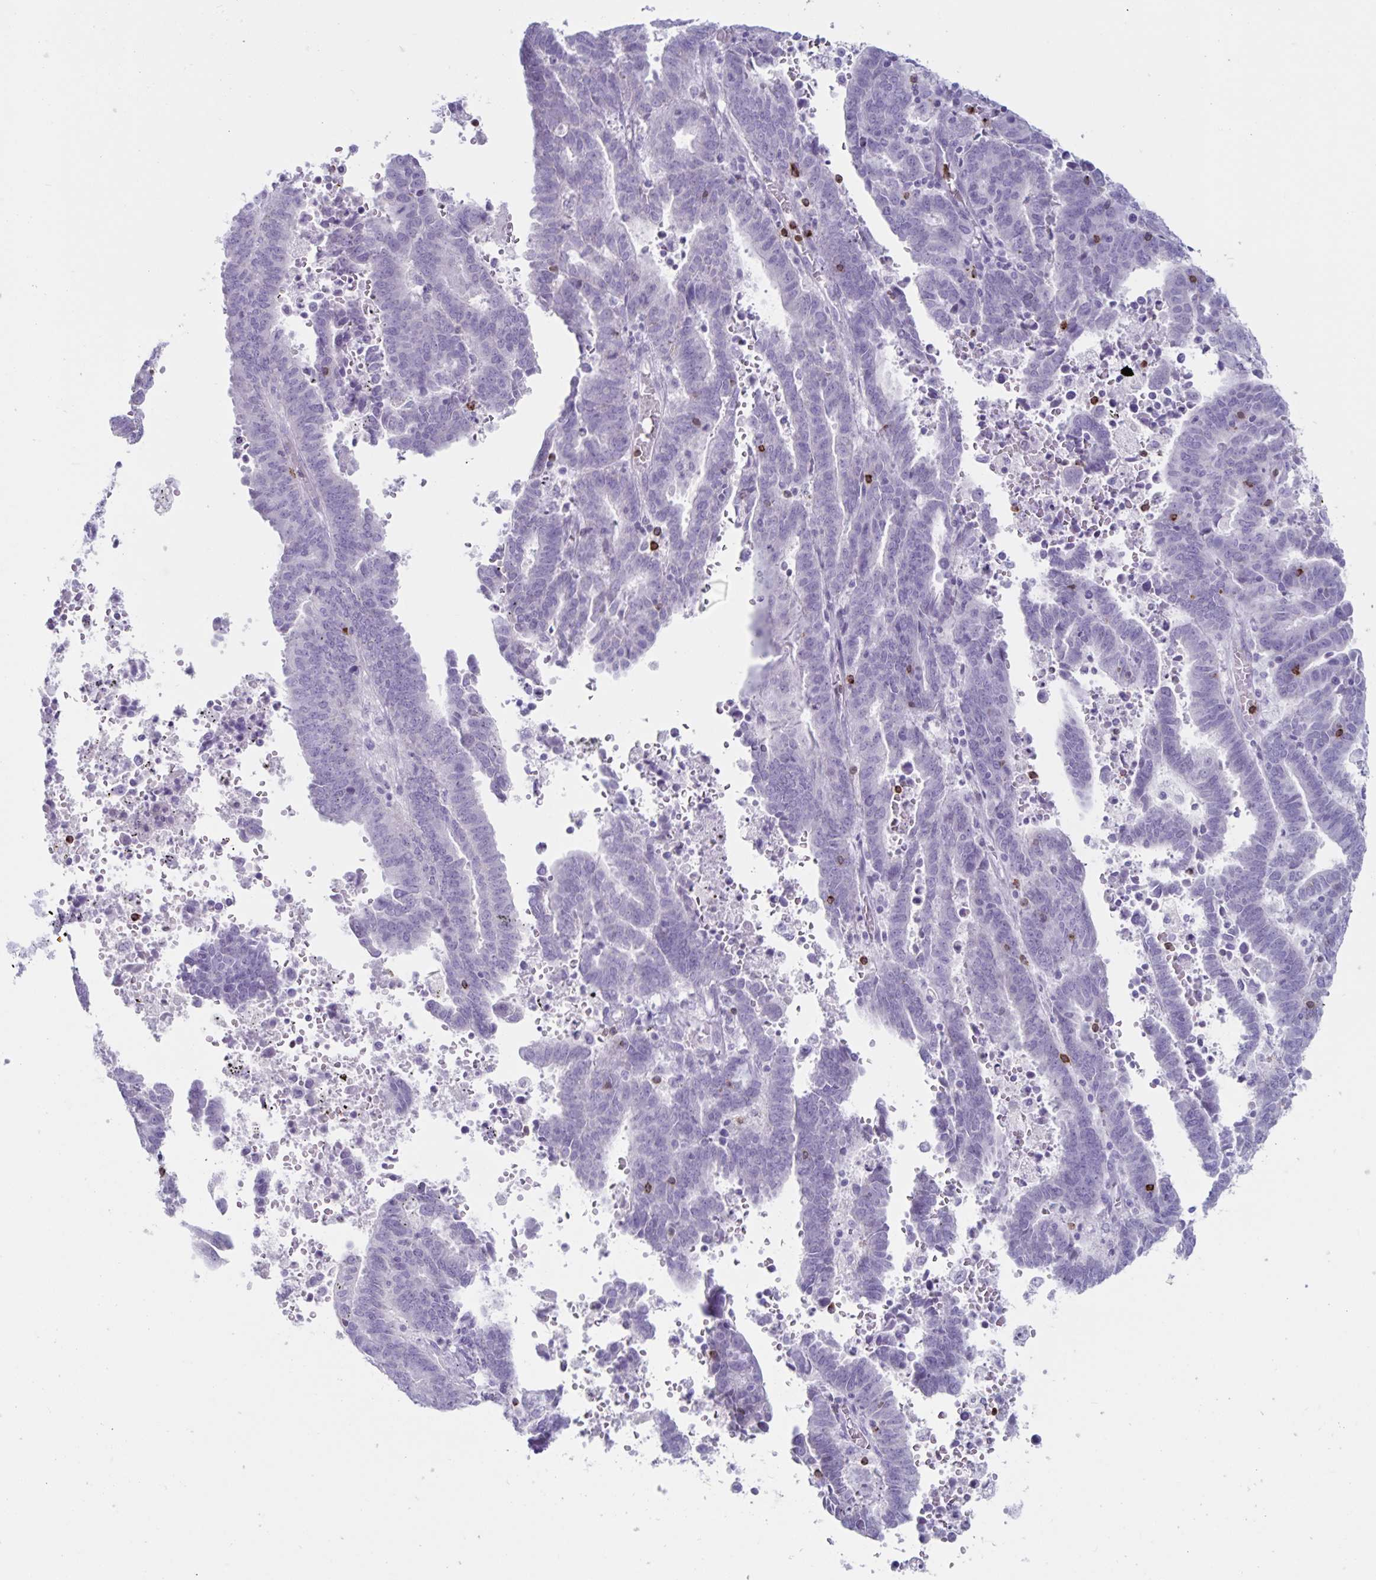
{"staining": {"intensity": "negative", "quantity": "none", "location": "none"}, "tissue": "endometrial cancer", "cell_type": "Tumor cells", "image_type": "cancer", "snomed": [{"axis": "morphology", "description": "Adenocarcinoma, NOS"}, {"axis": "topography", "description": "Uterus"}], "caption": "DAB (3,3'-diaminobenzidine) immunohistochemical staining of human adenocarcinoma (endometrial) exhibits no significant positivity in tumor cells. (Stains: DAB IHC with hematoxylin counter stain, Microscopy: brightfield microscopy at high magnification).", "gene": "GNLY", "patient": {"sex": "female", "age": 83}}